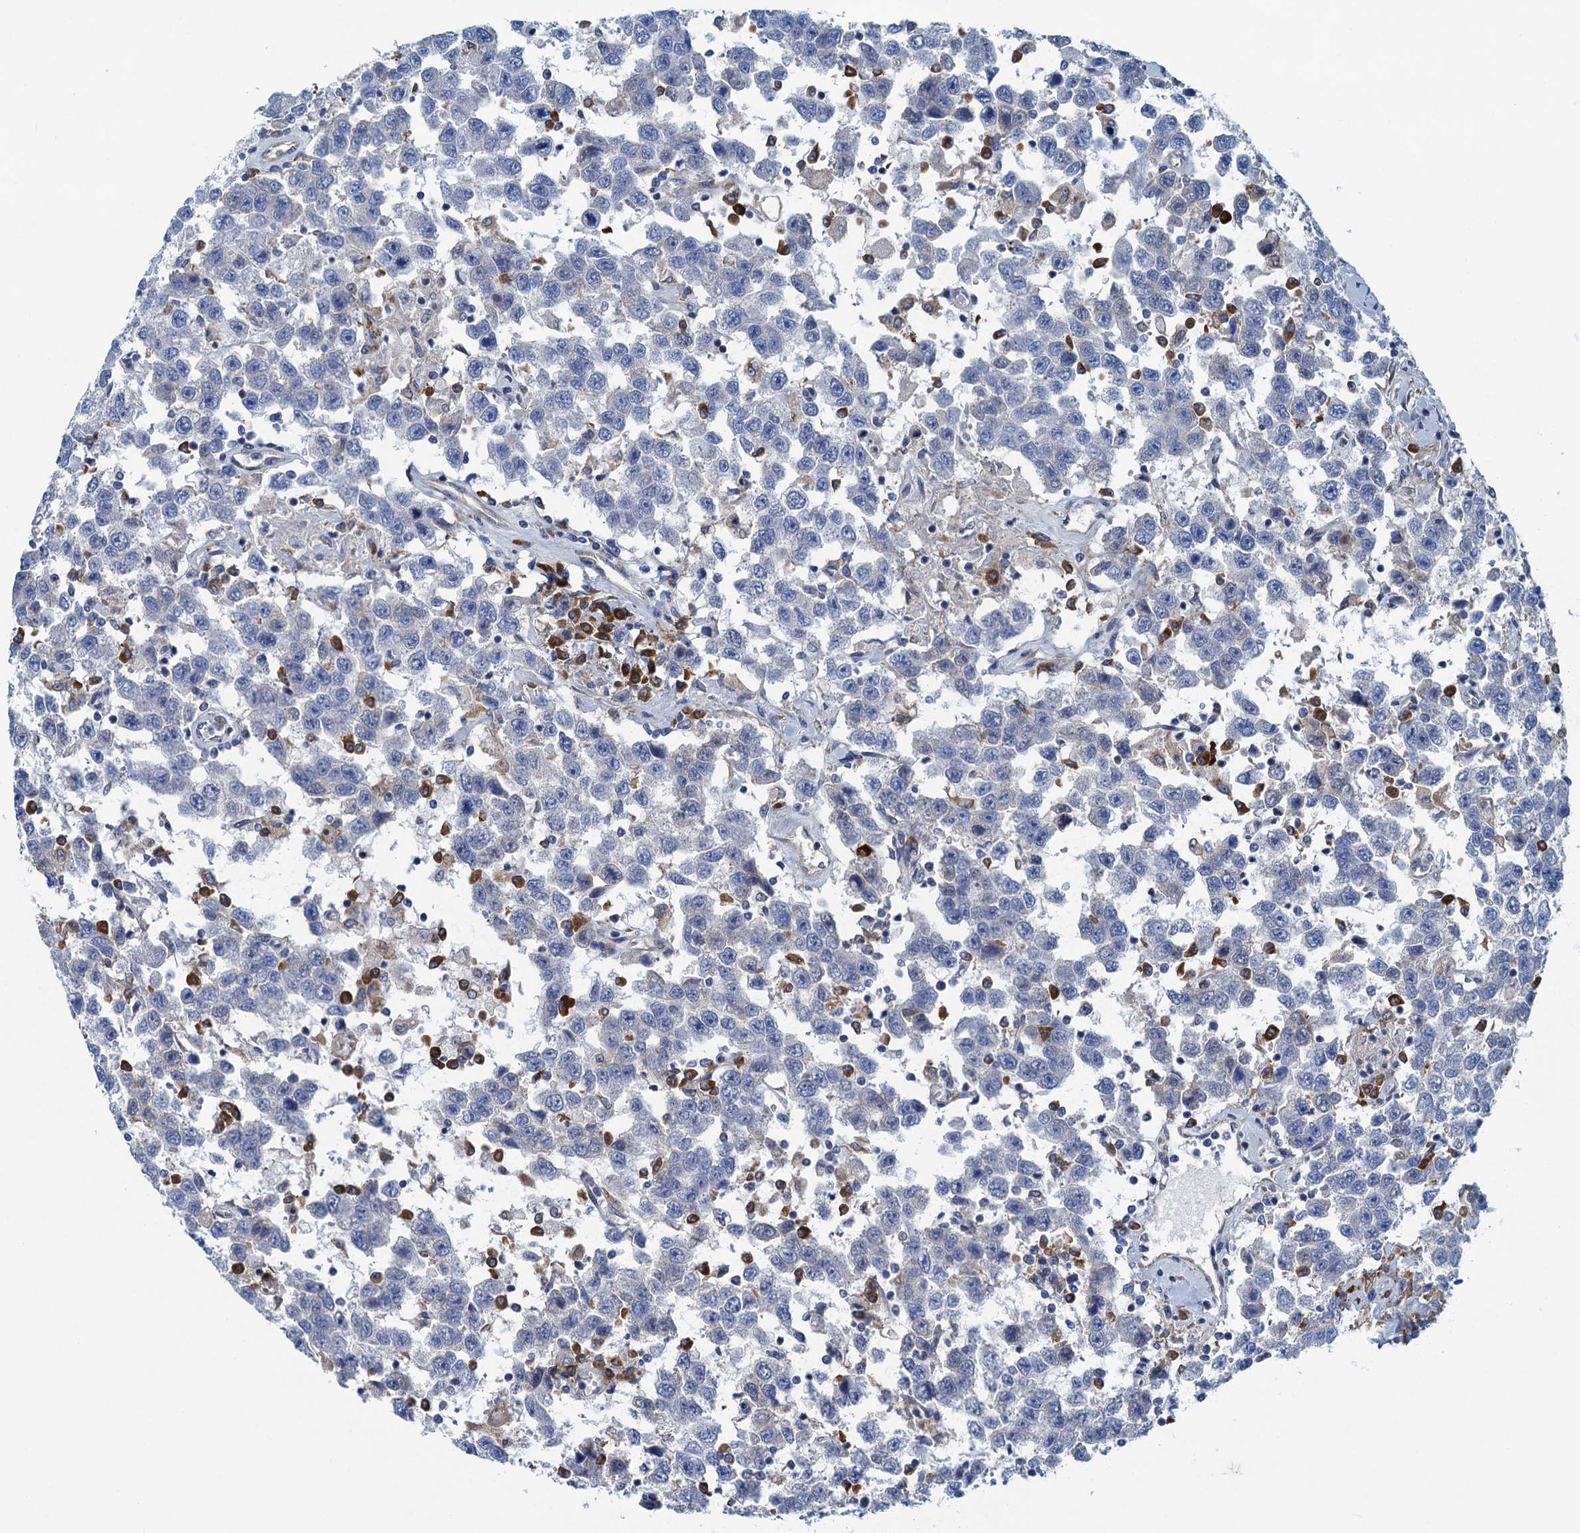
{"staining": {"intensity": "negative", "quantity": "none", "location": "none"}, "tissue": "testis cancer", "cell_type": "Tumor cells", "image_type": "cancer", "snomed": [{"axis": "morphology", "description": "Seminoma, NOS"}, {"axis": "topography", "description": "Testis"}], "caption": "Protein analysis of testis seminoma displays no significant expression in tumor cells. Nuclei are stained in blue.", "gene": "MYDGF", "patient": {"sex": "male", "age": 41}}